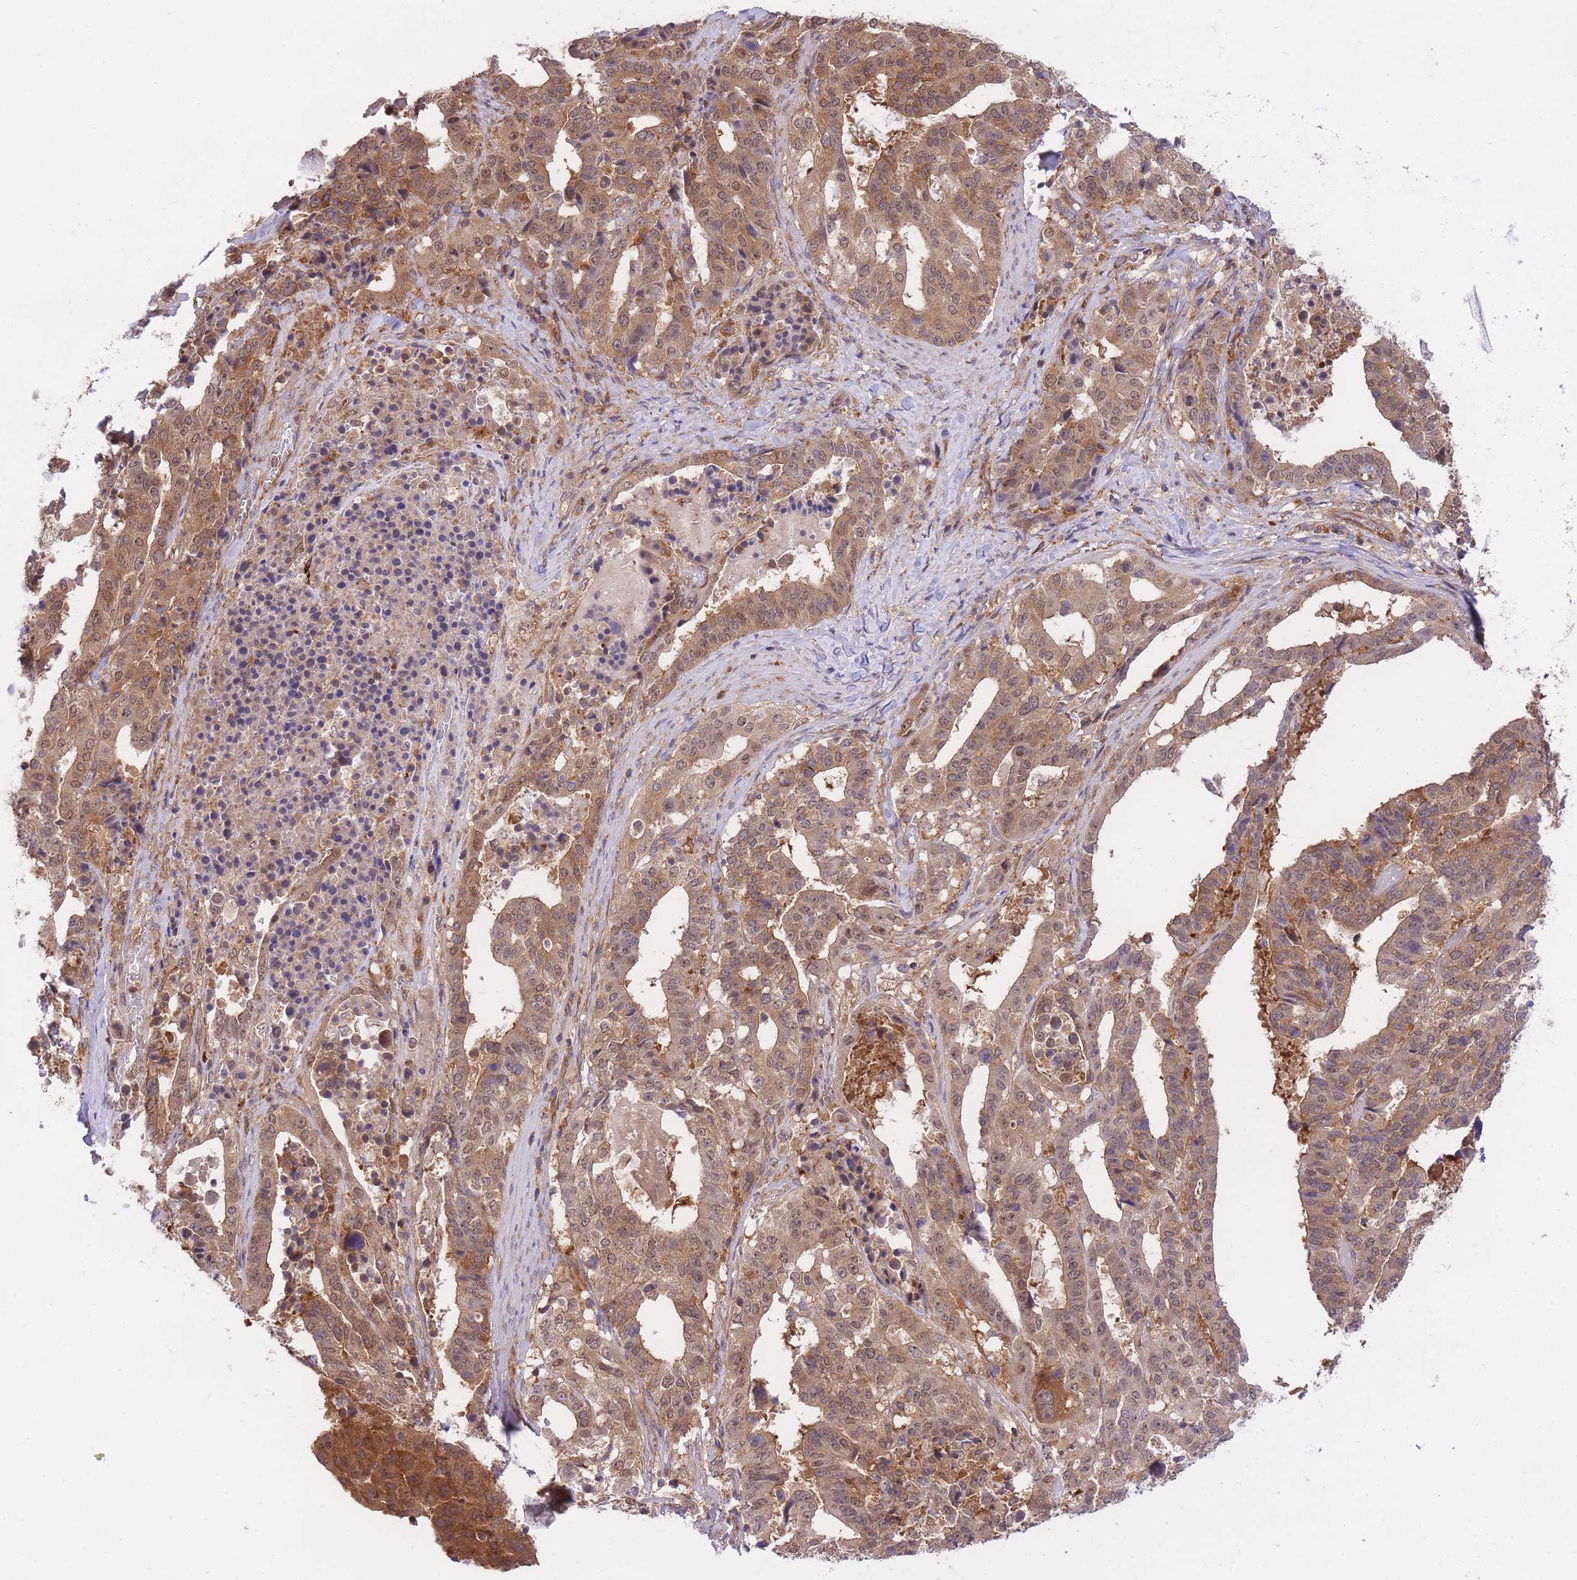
{"staining": {"intensity": "moderate", "quantity": ">75%", "location": "cytoplasmic/membranous"}, "tissue": "stomach cancer", "cell_type": "Tumor cells", "image_type": "cancer", "snomed": [{"axis": "morphology", "description": "Adenocarcinoma, NOS"}, {"axis": "topography", "description": "Stomach"}], "caption": "A micrograph of human stomach cancer stained for a protein demonstrates moderate cytoplasmic/membranous brown staining in tumor cells. The protein of interest is stained brown, and the nuclei are stained in blue (DAB IHC with brightfield microscopy, high magnification).", "gene": "EXOSC8", "patient": {"sex": "male", "age": 48}}